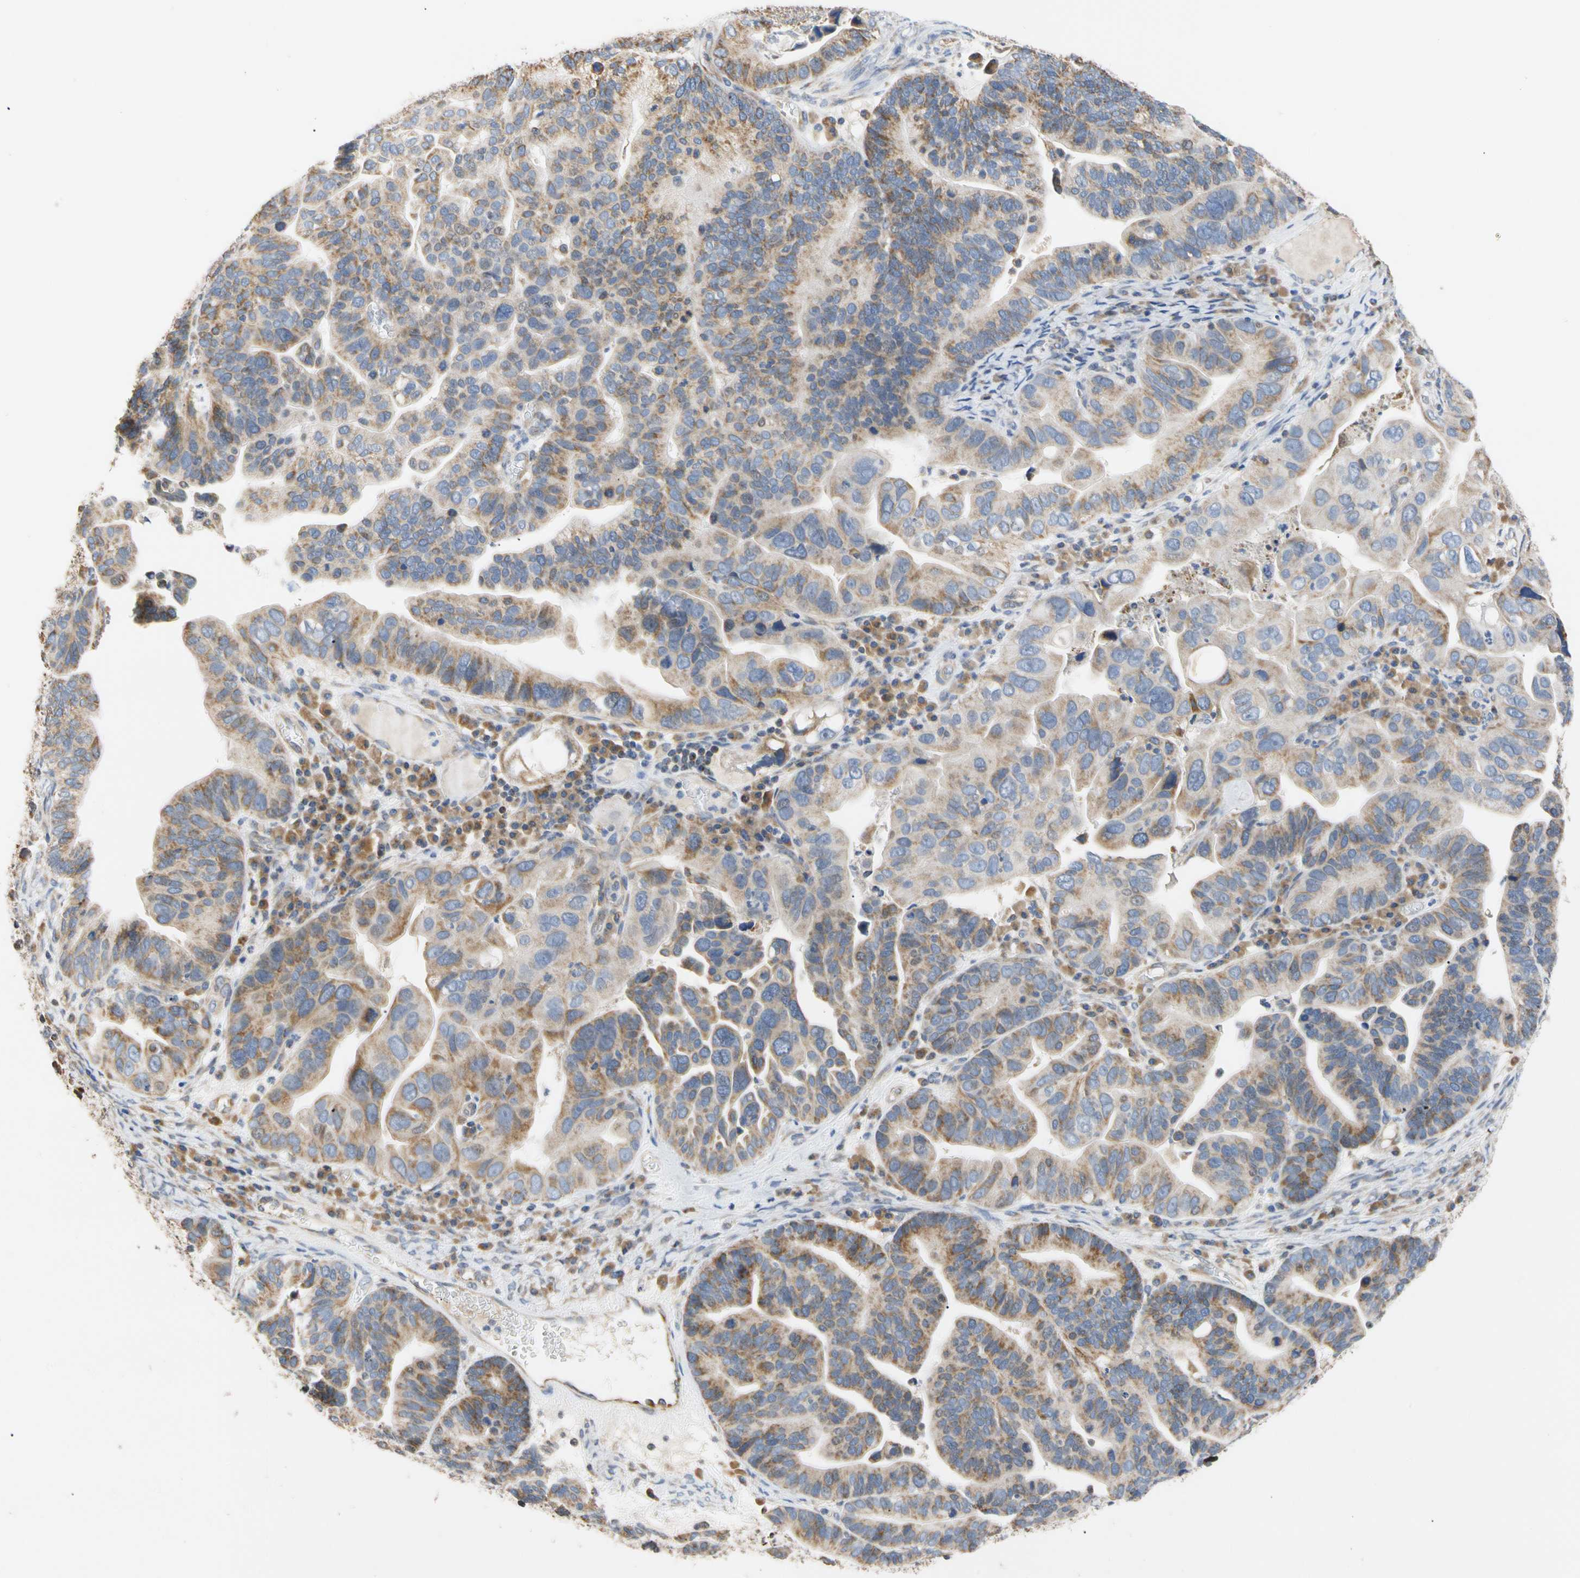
{"staining": {"intensity": "weak", "quantity": ">75%", "location": "cytoplasmic/membranous"}, "tissue": "ovarian cancer", "cell_type": "Tumor cells", "image_type": "cancer", "snomed": [{"axis": "morphology", "description": "Cystadenocarcinoma, serous, NOS"}, {"axis": "topography", "description": "Ovary"}], "caption": "Ovarian cancer (serous cystadenocarcinoma) stained with a protein marker exhibits weak staining in tumor cells.", "gene": "PLGRKT", "patient": {"sex": "female", "age": 56}}